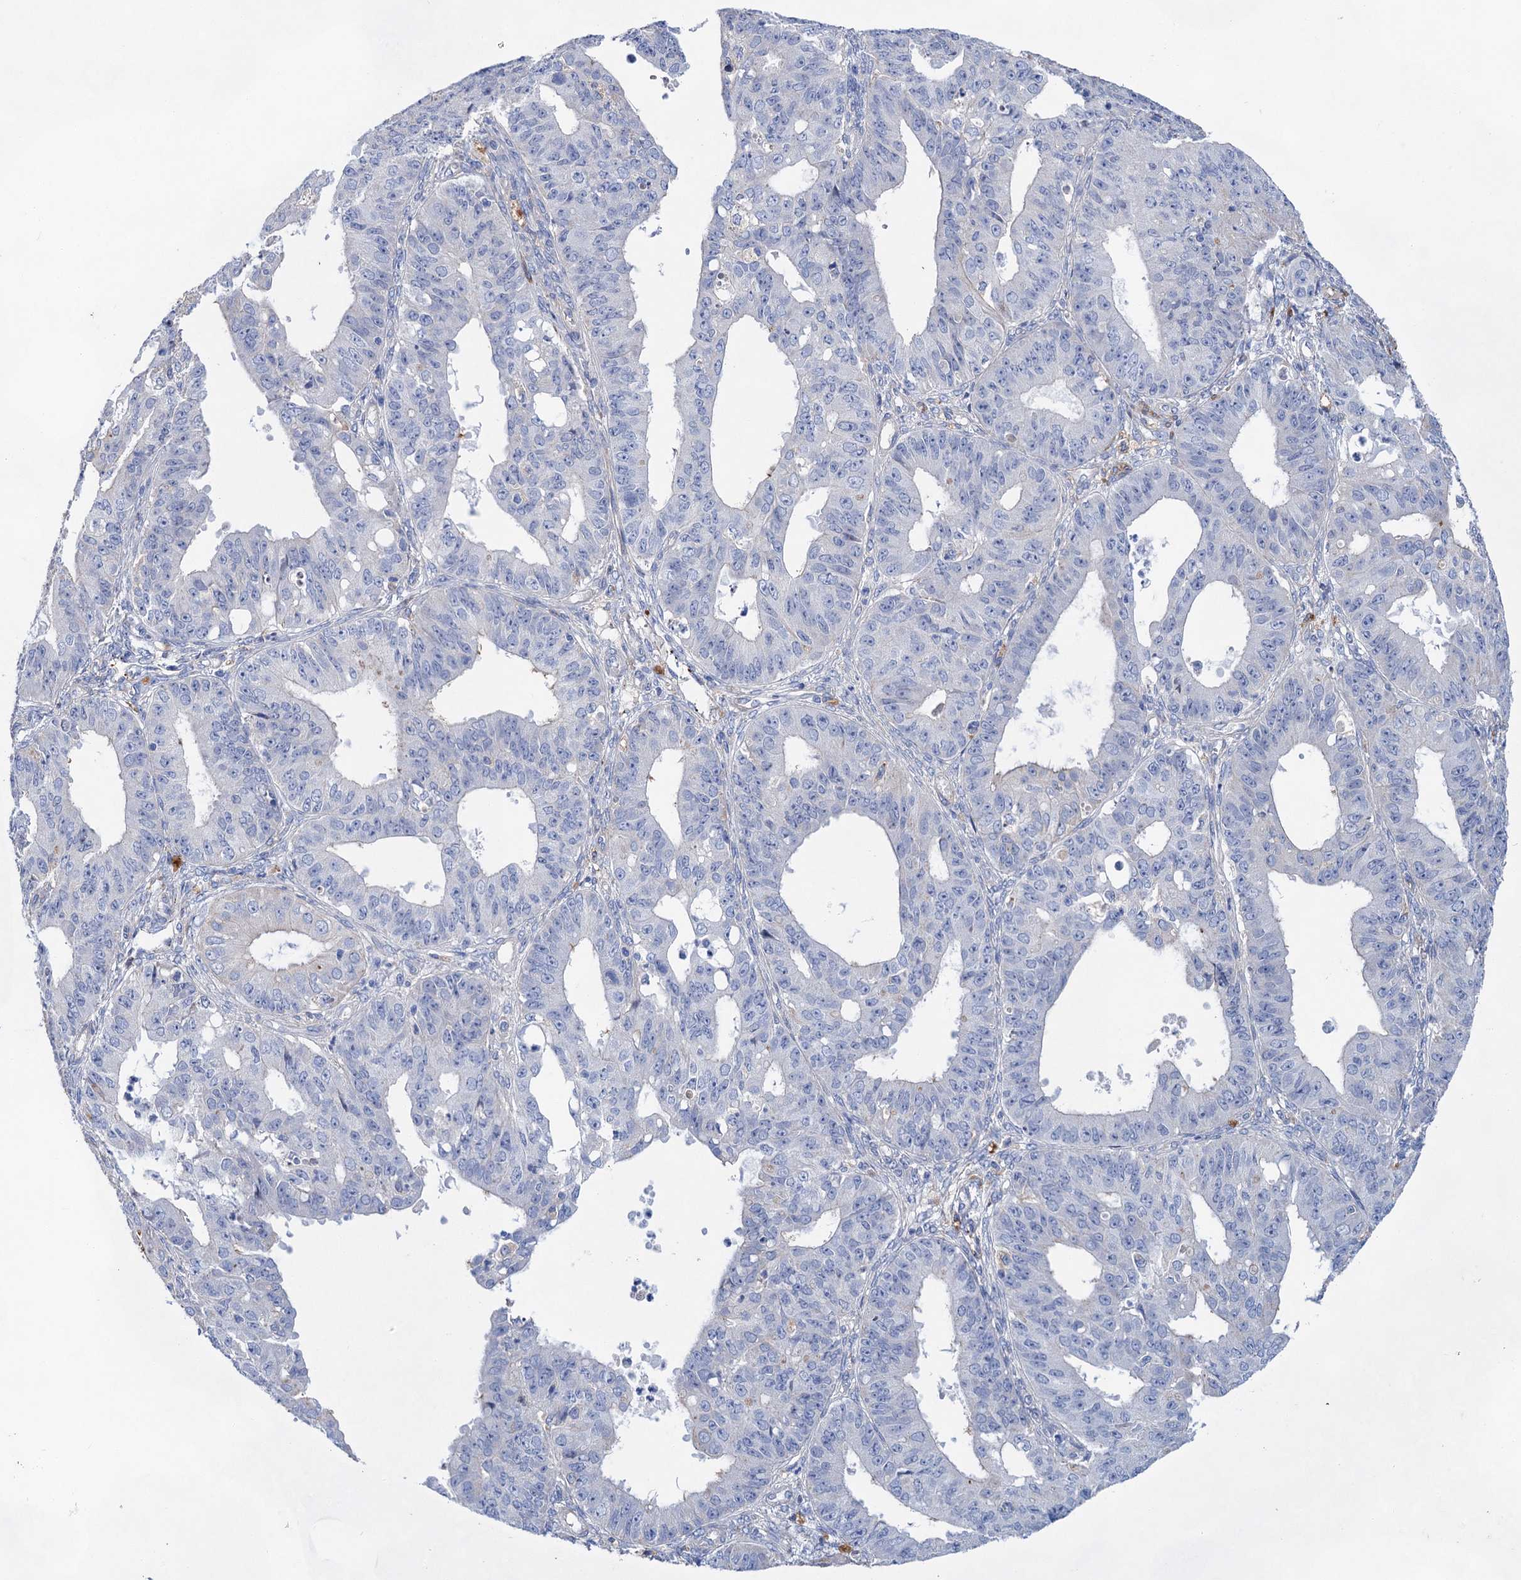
{"staining": {"intensity": "negative", "quantity": "none", "location": "none"}, "tissue": "ovarian cancer", "cell_type": "Tumor cells", "image_type": "cancer", "snomed": [{"axis": "morphology", "description": "Carcinoma, endometroid"}, {"axis": "topography", "description": "Appendix"}, {"axis": "topography", "description": "Ovary"}], "caption": "This is a histopathology image of immunohistochemistry staining of endometroid carcinoma (ovarian), which shows no staining in tumor cells. (DAB IHC visualized using brightfield microscopy, high magnification).", "gene": "GPR155", "patient": {"sex": "female", "age": 42}}